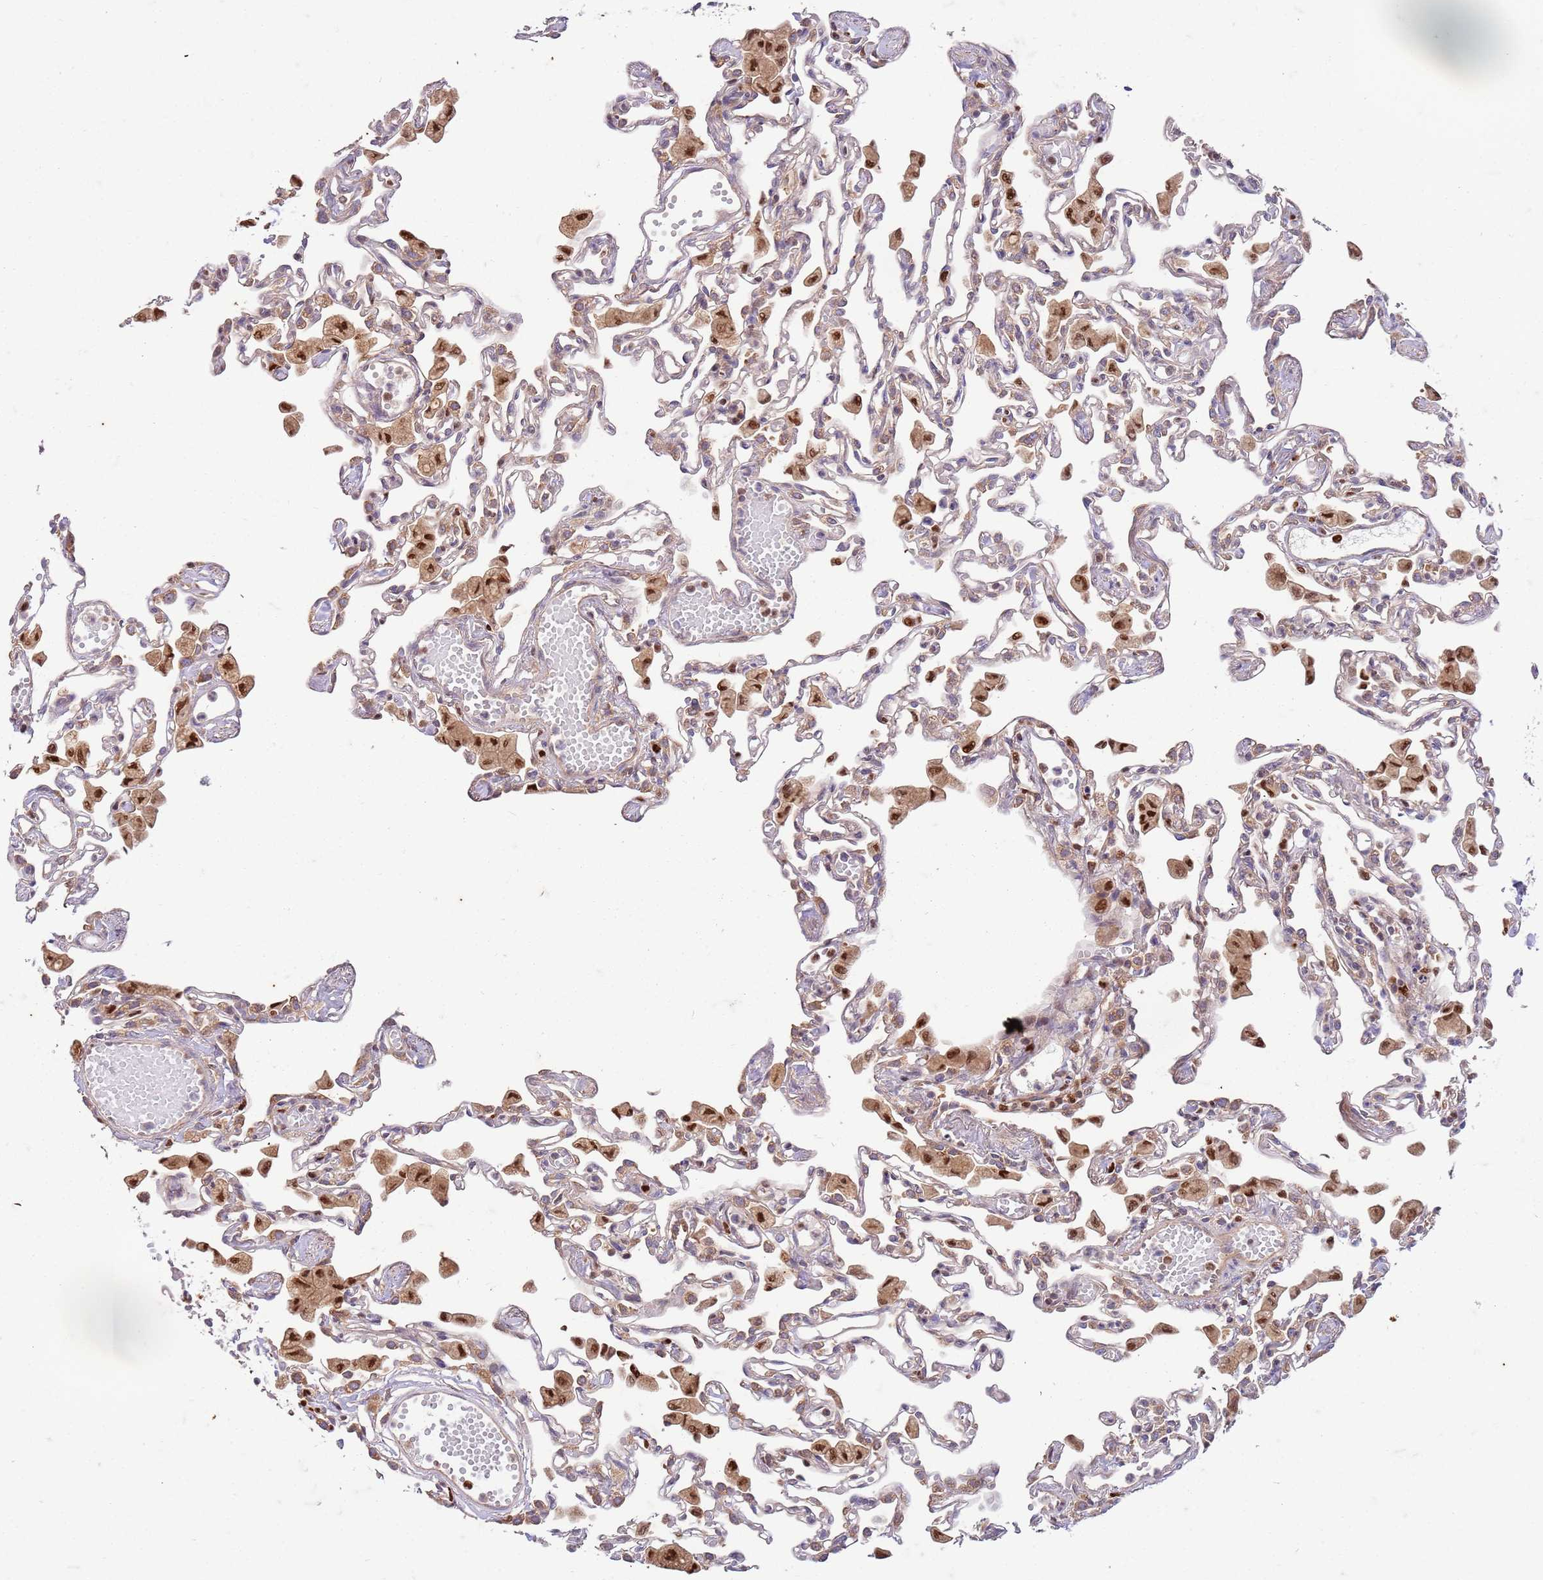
{"staining": {"intensity": "negative", "quantity": "none", "location": "none"}, "tissue": "lung", "cell_type": "Alveolar cells", "image_type": "normal", "snomed": [{"axis": "morphology", "description": "Normal tissue, NOS"}, {"axis": "topography", "description": "Bronchus"}, {"axis": "topography", "description": "Lung"}], "caption": "Alveolar cells show no significant protein positivity in benign lung. (Immunohistochemistry (ihc), brightfield microscopy, high magnification).", "gene": "OSBP", "patient": {"sex": "female", "age": 49}}